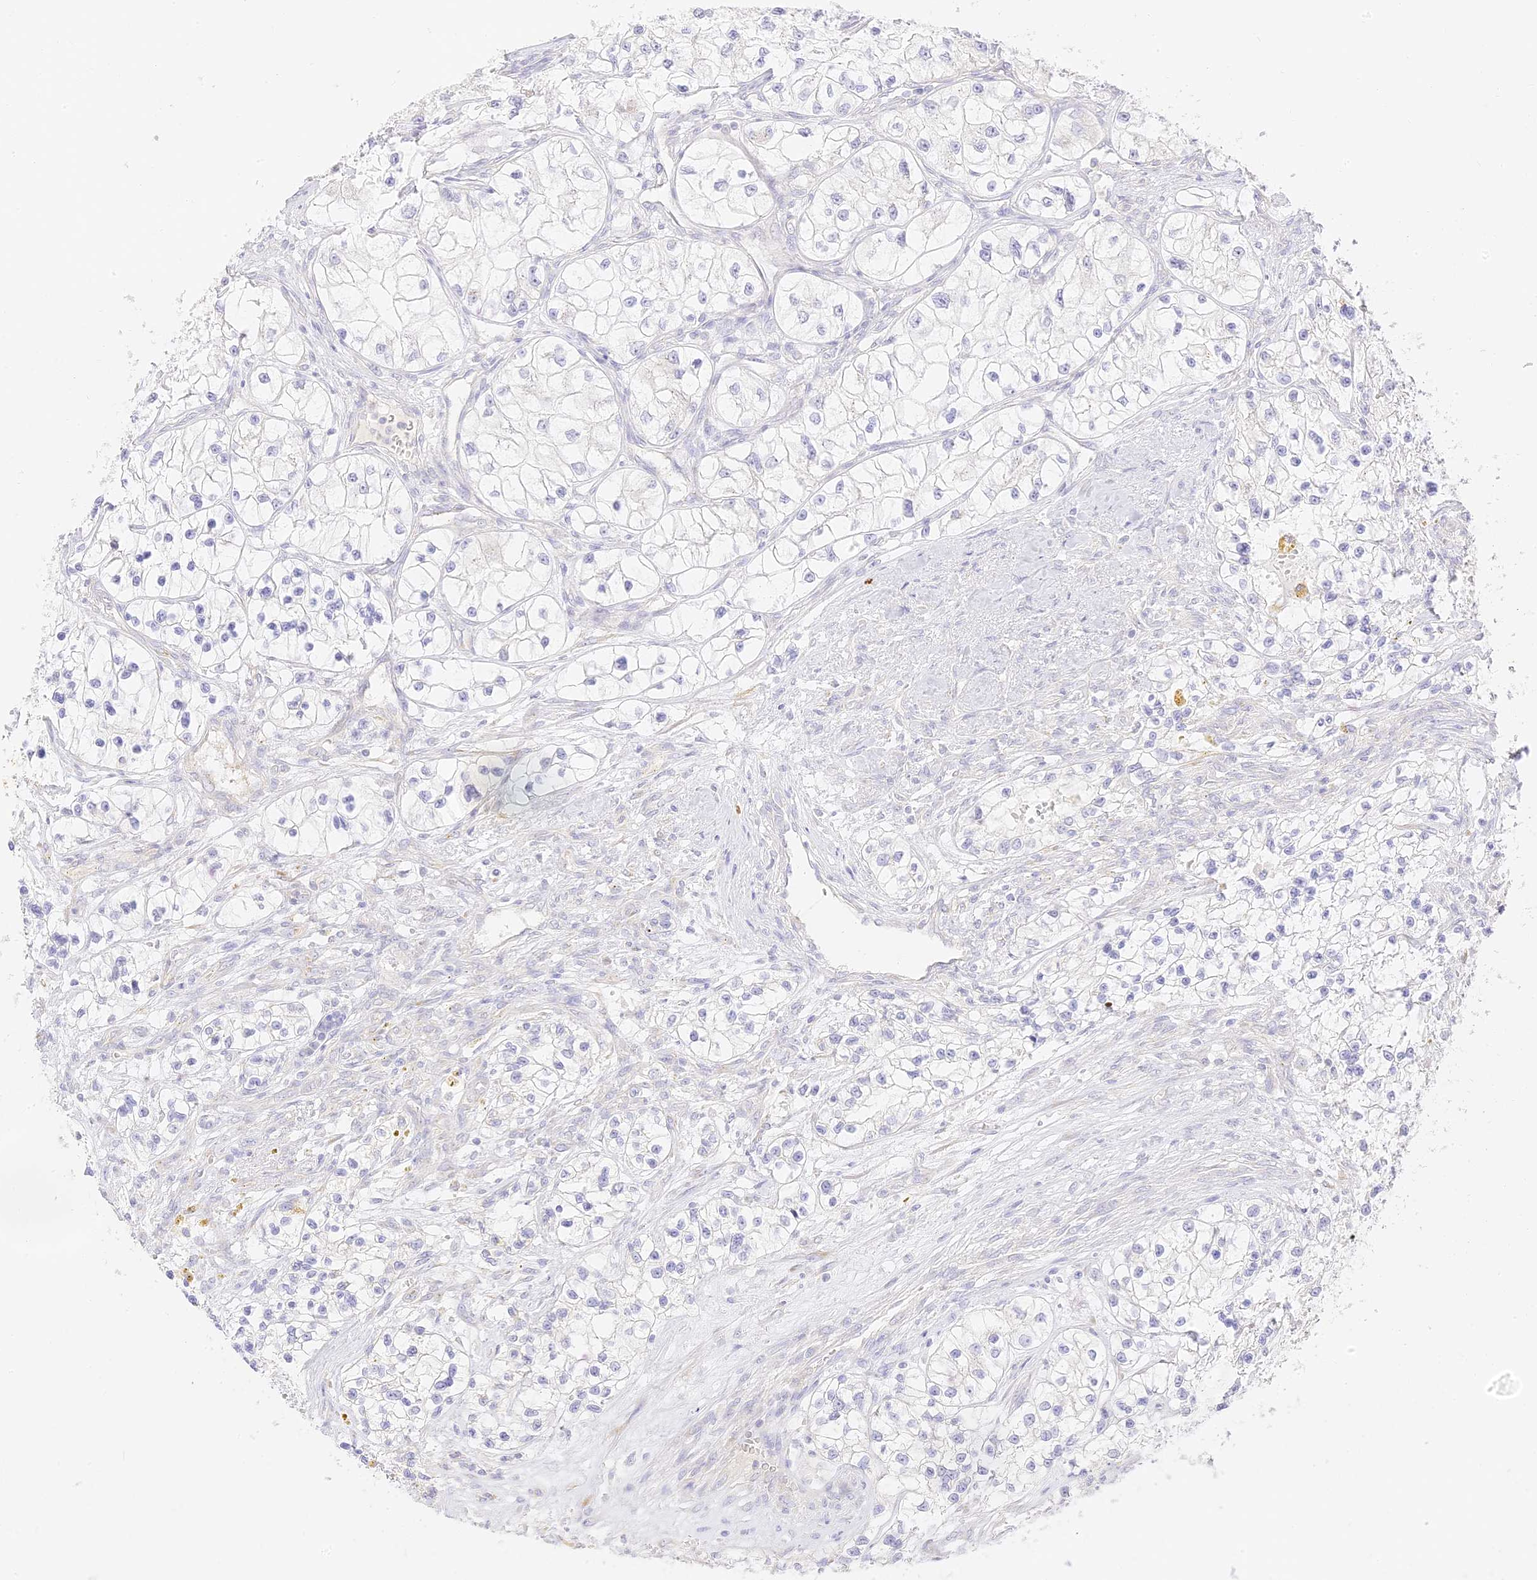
{"staining": {"intensity": "negative", "quantity": "none", "location": "none"}, "tissue": "renal cancer", "cell_type": "Tumor cells", "image_type": "cancer", "snomed": [{"axis": "morphology", "description": "Adenocarcinoma, NOS"}, {"axis": "topography", "description": "Kidney"}], "caption": "A photomicrograph of human renal cancer is negative for staining in tumor cells.", "gene": "SEC13", "patient": {"sex": "female", "age": 57}}